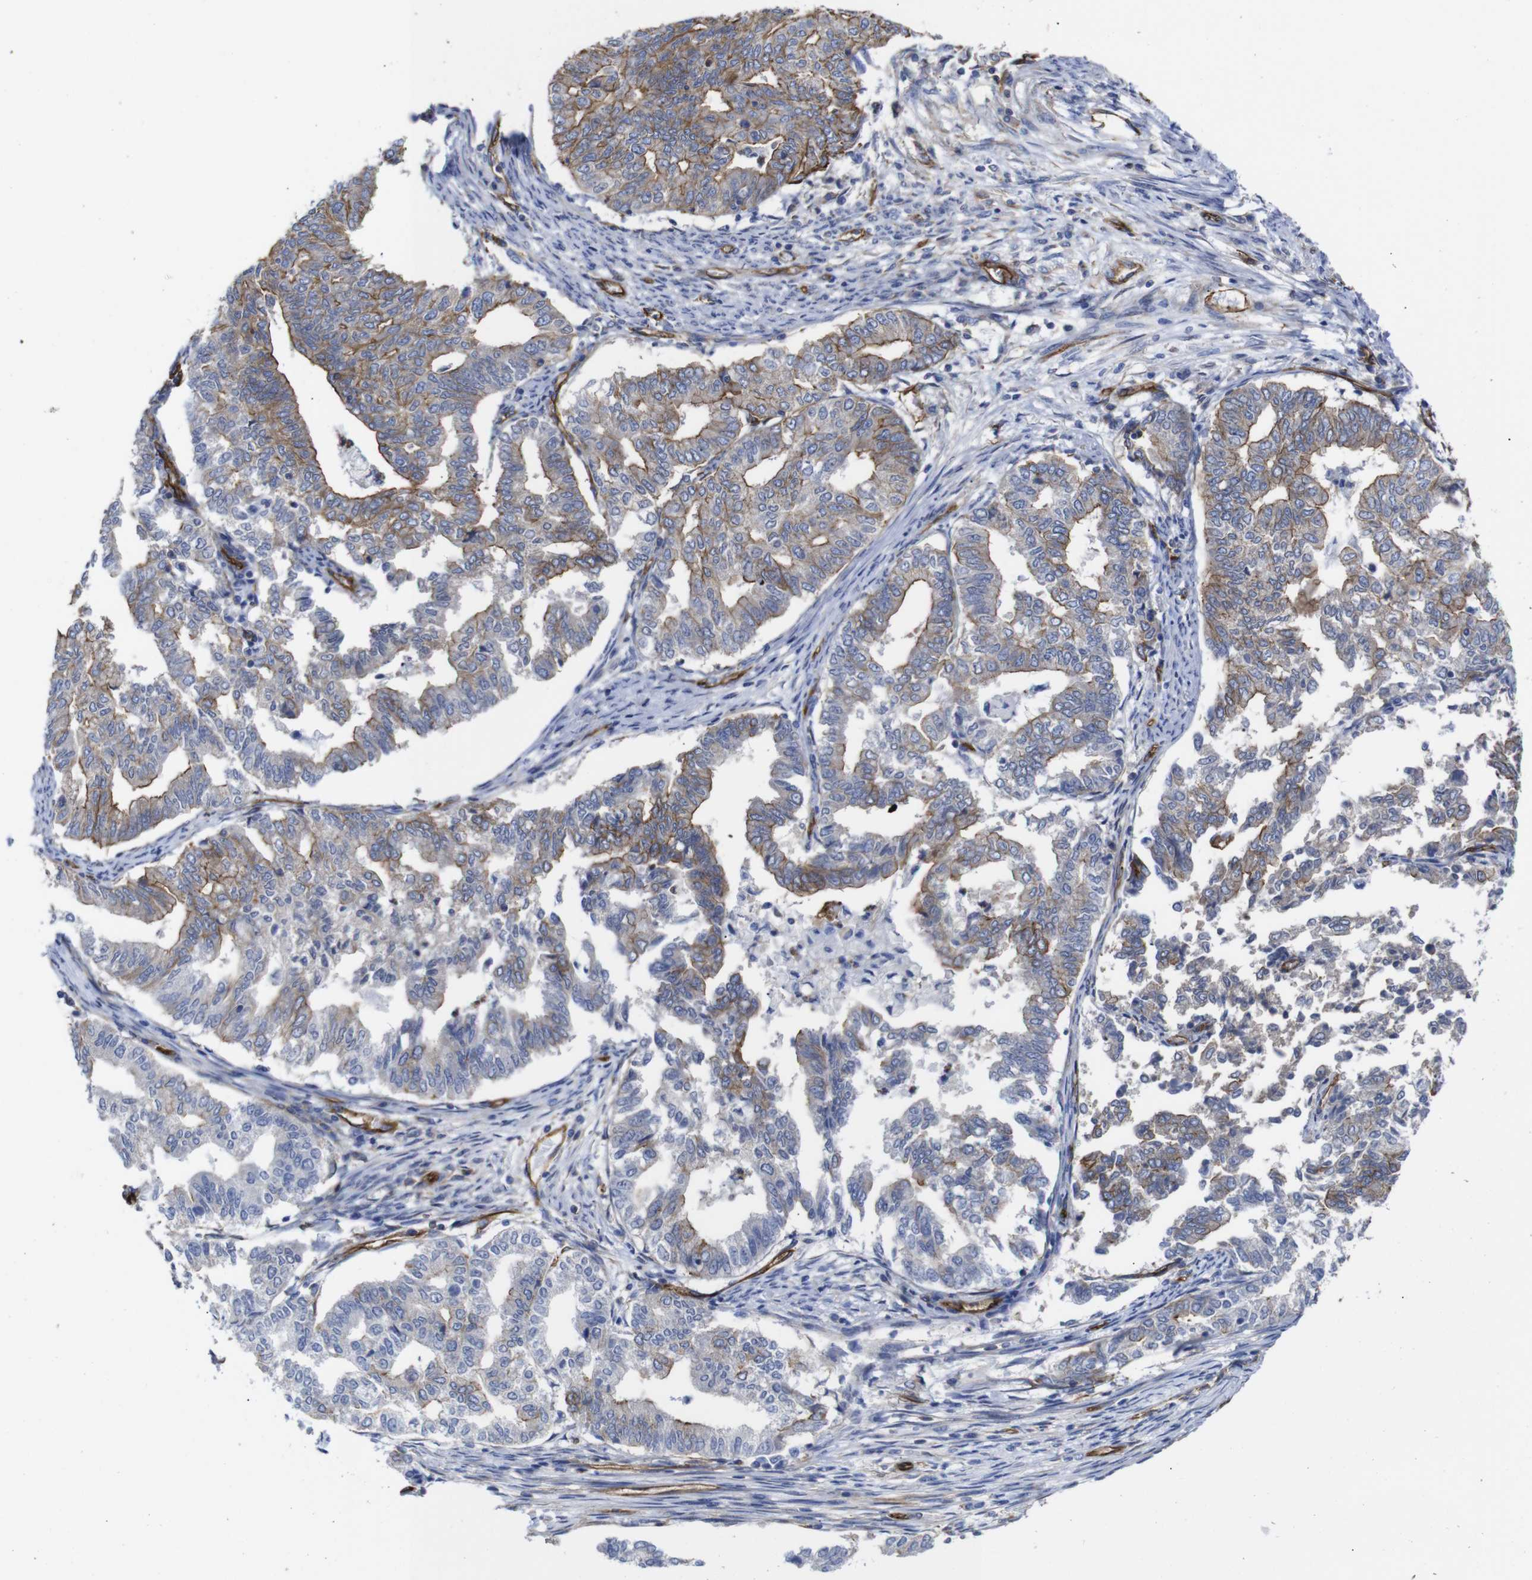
{"staining": {"intensity": "moderate", "quantity": ">75%", "location": "cytoplasmic/membranous"}, "tissue": "endometrial cancer", "cell_type": "Tumor cells", "image_type": "cancer", "snomed": [{"axis": "morphology", "description": "Adenocarcinoma, NOS"}, {"axis": "topography", "description": "Endometrium"}], "caption": "This micrograph displays immunohistochemistry (IHC) staining of human adenocarcinoma (endometrial), with medium moderate cytoplasmic/membranous expression in about >75% of tumor cells.", "gene": "SPTBN1", "patient": {"sex": "female", "age": 79}}